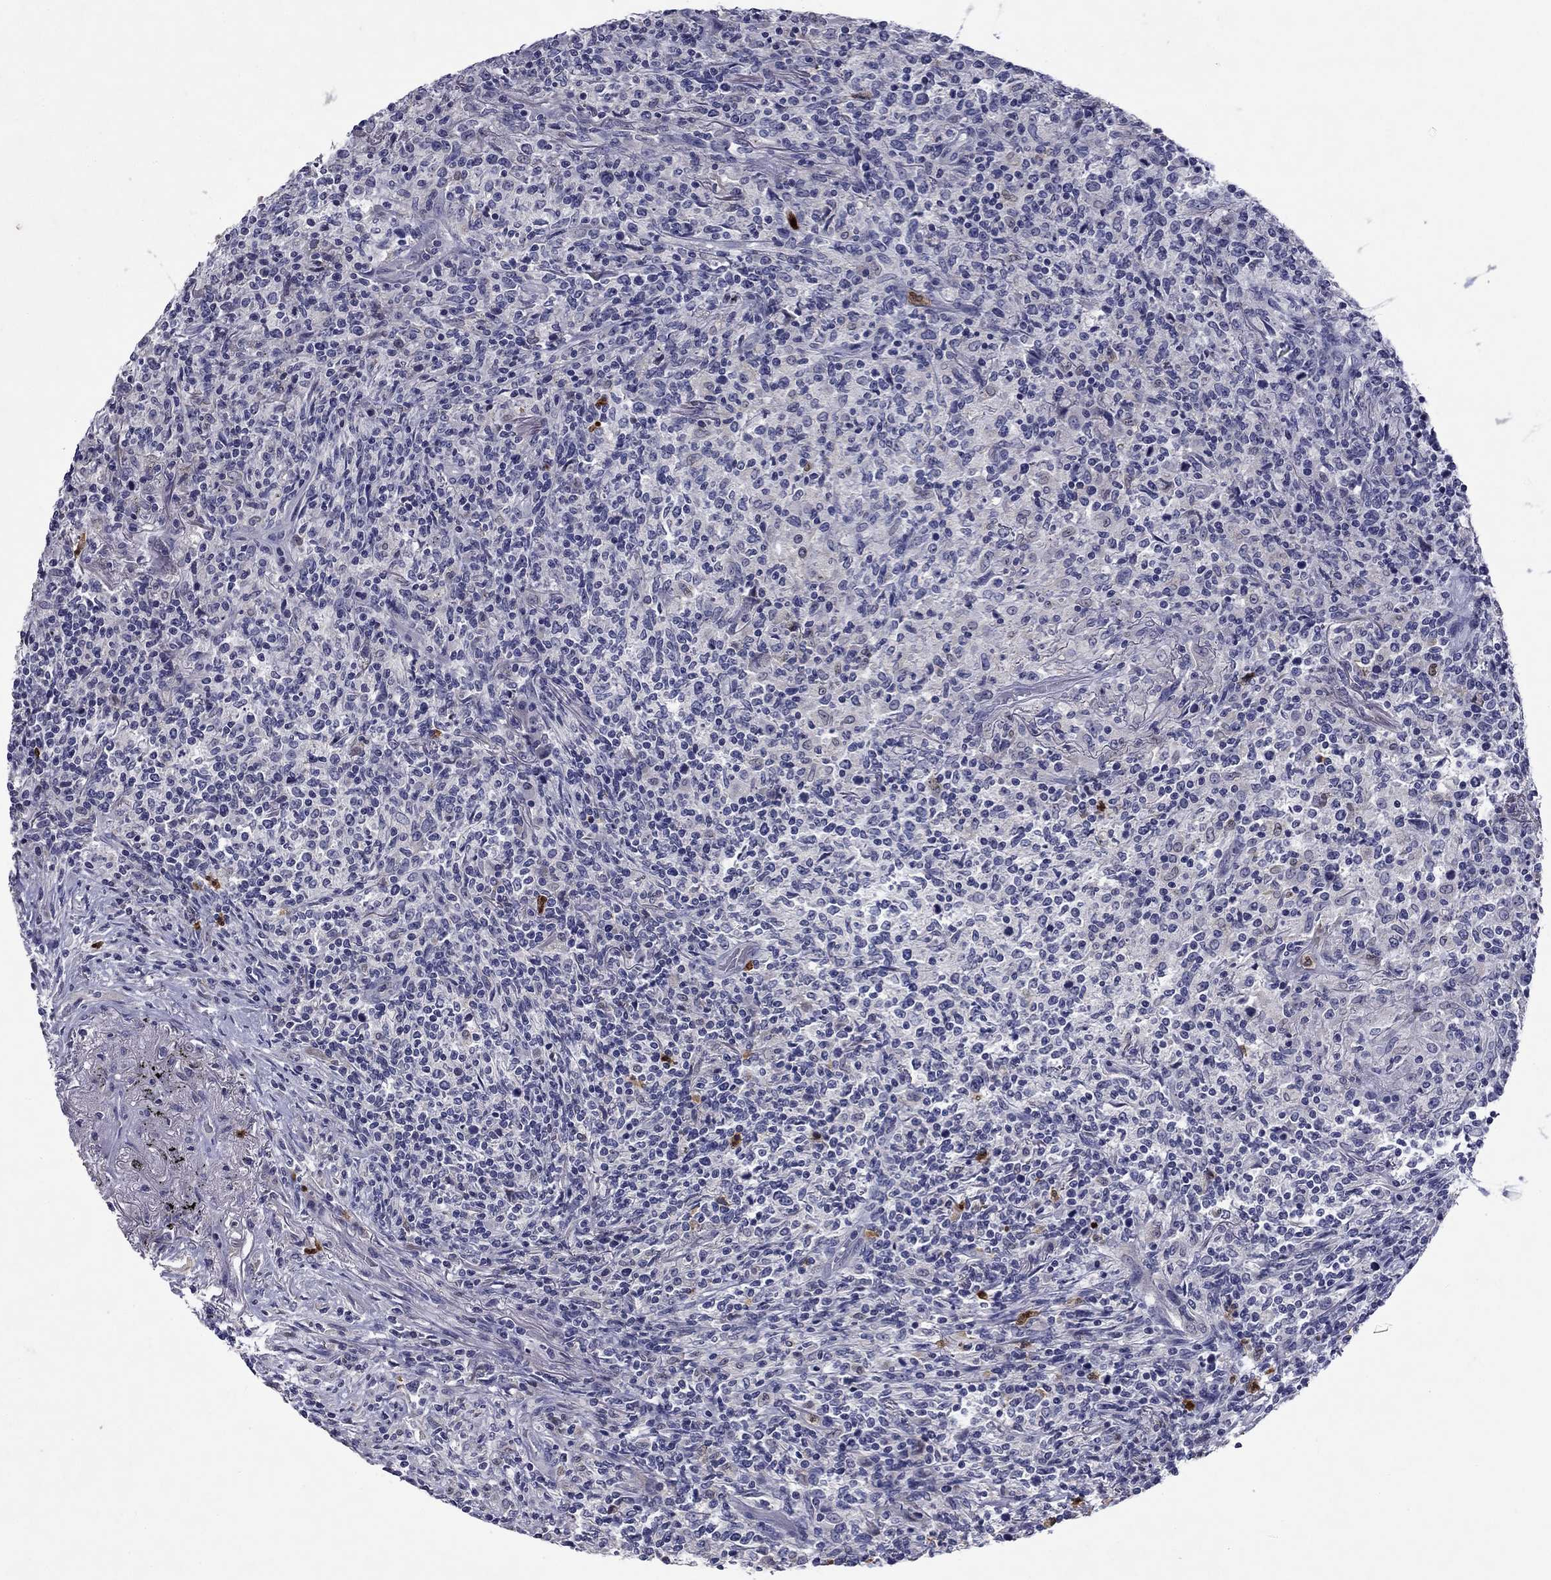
{"staining": {"intensity": "negative", "quantity": "none", "location": "none"}, "tissue": "lymphoma", "cell_type": "Tumor cells", "image_type": "cancer", "snomed": [{"axis": "morphology", "description": "Malignant lymphoma, non-Hodgkin's type, High grade"}, {"axis": "topography", "description": "Lung"}], "caption": "Lymphoma was stained to show a protein in brown. There is no significant positivity in tumor cells.", "gene": "IRF5", "patient": {"sex": "male", "age": 79}}